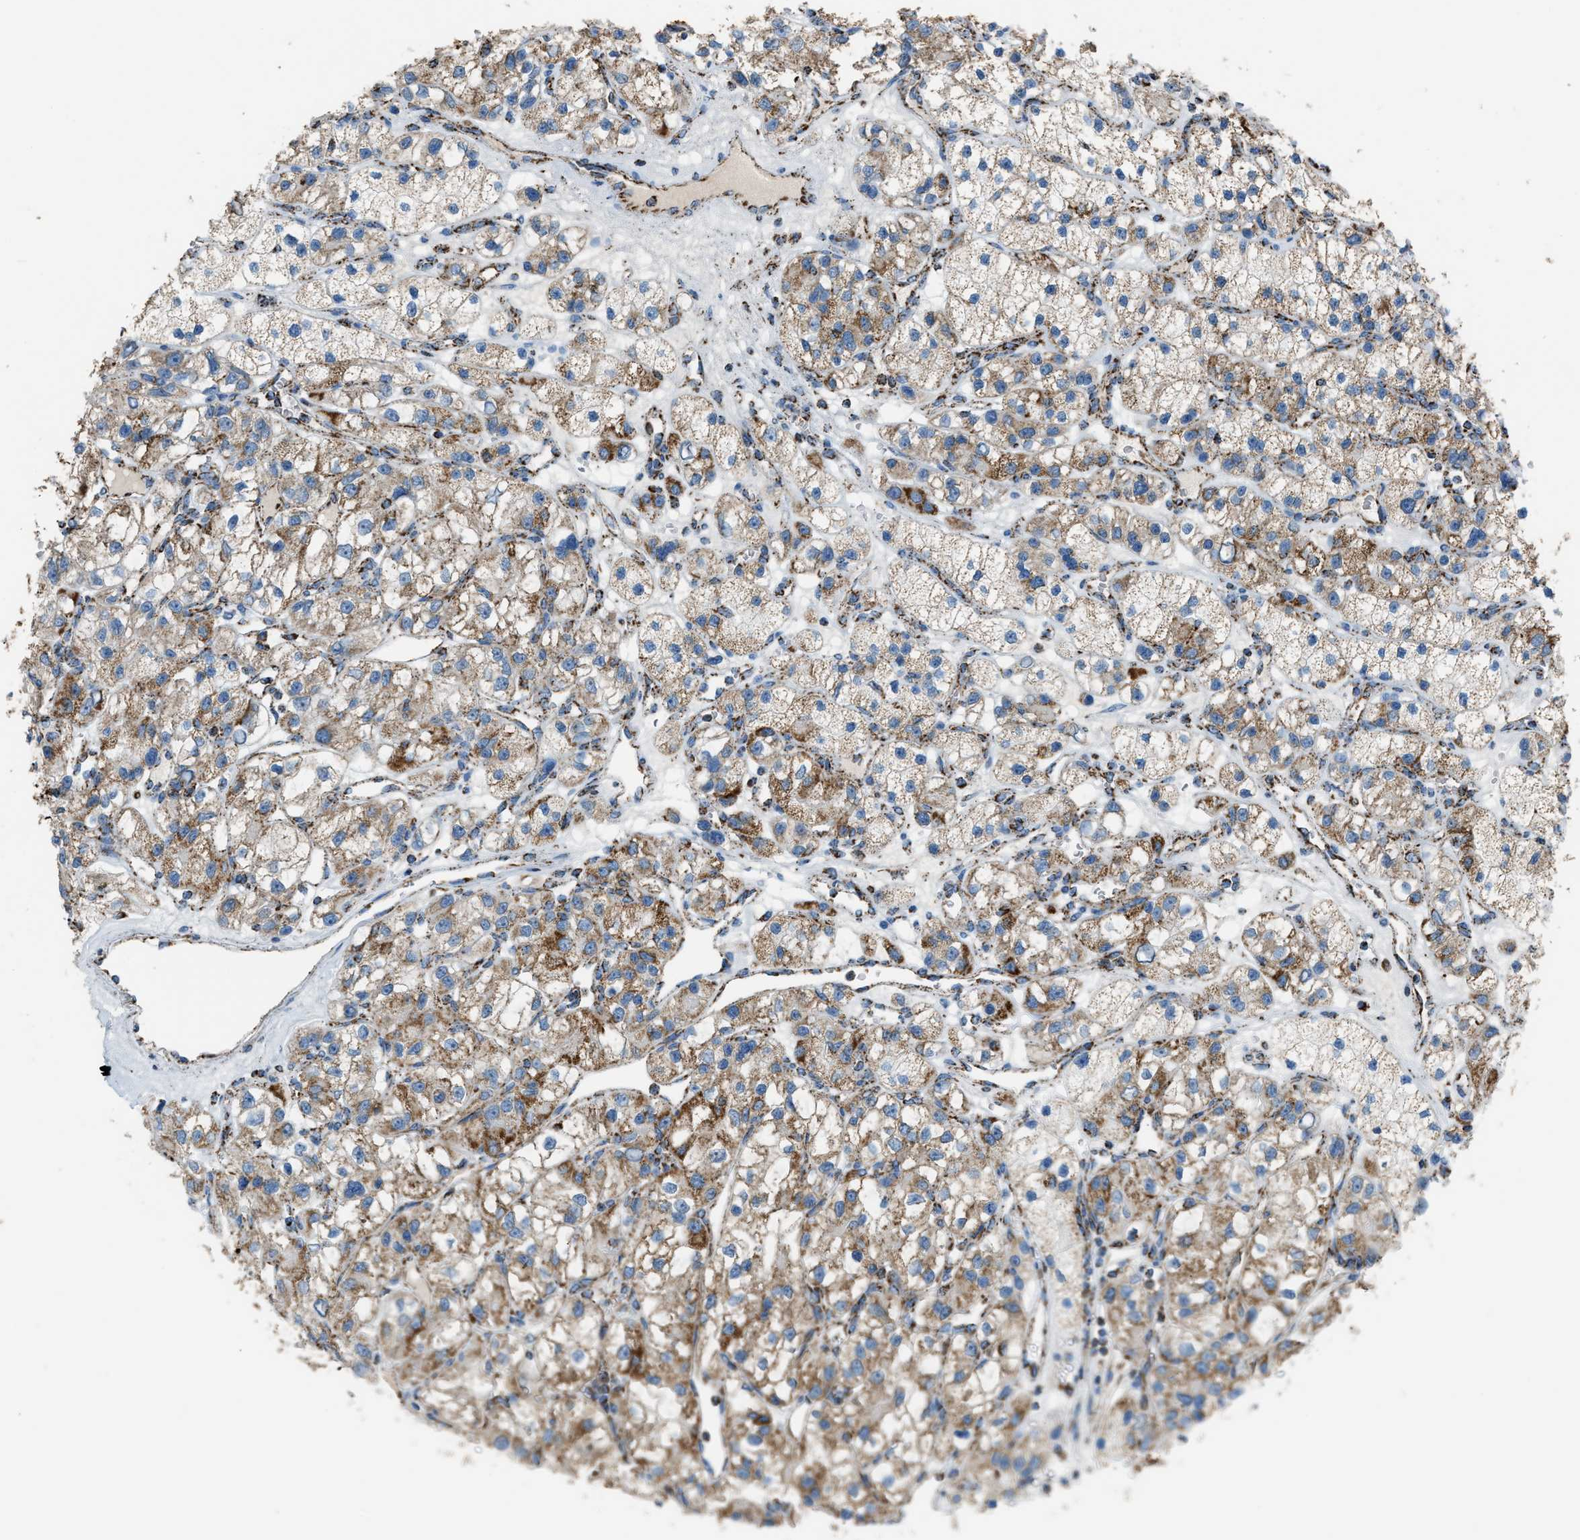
{"staining": {"intensity": "moderate", "quantity": ">75%", "location": "cytoplasmic/membranous"}, "tissue": "renal cancer", "cell_type": "Tumor cells", "image_type": "cancer", "snomed": [{"axis": "morphology", "description": "Adenocarcinoma, NOS"}, {"axis": "topography", "description": "Kidney"}], "caption": "An immunohistochemistry (IHC) photomicrograph of tumor tissue is shown. Protein staining in brown highlights moderate cytoplasmic/membranous positivity in renal adenocarcinoma within tumor cells. The protein is shown in brown color, while the nuclei are stained blue.", "gene": "MDH2", "patient": {"sex": "female", "age": 57}}